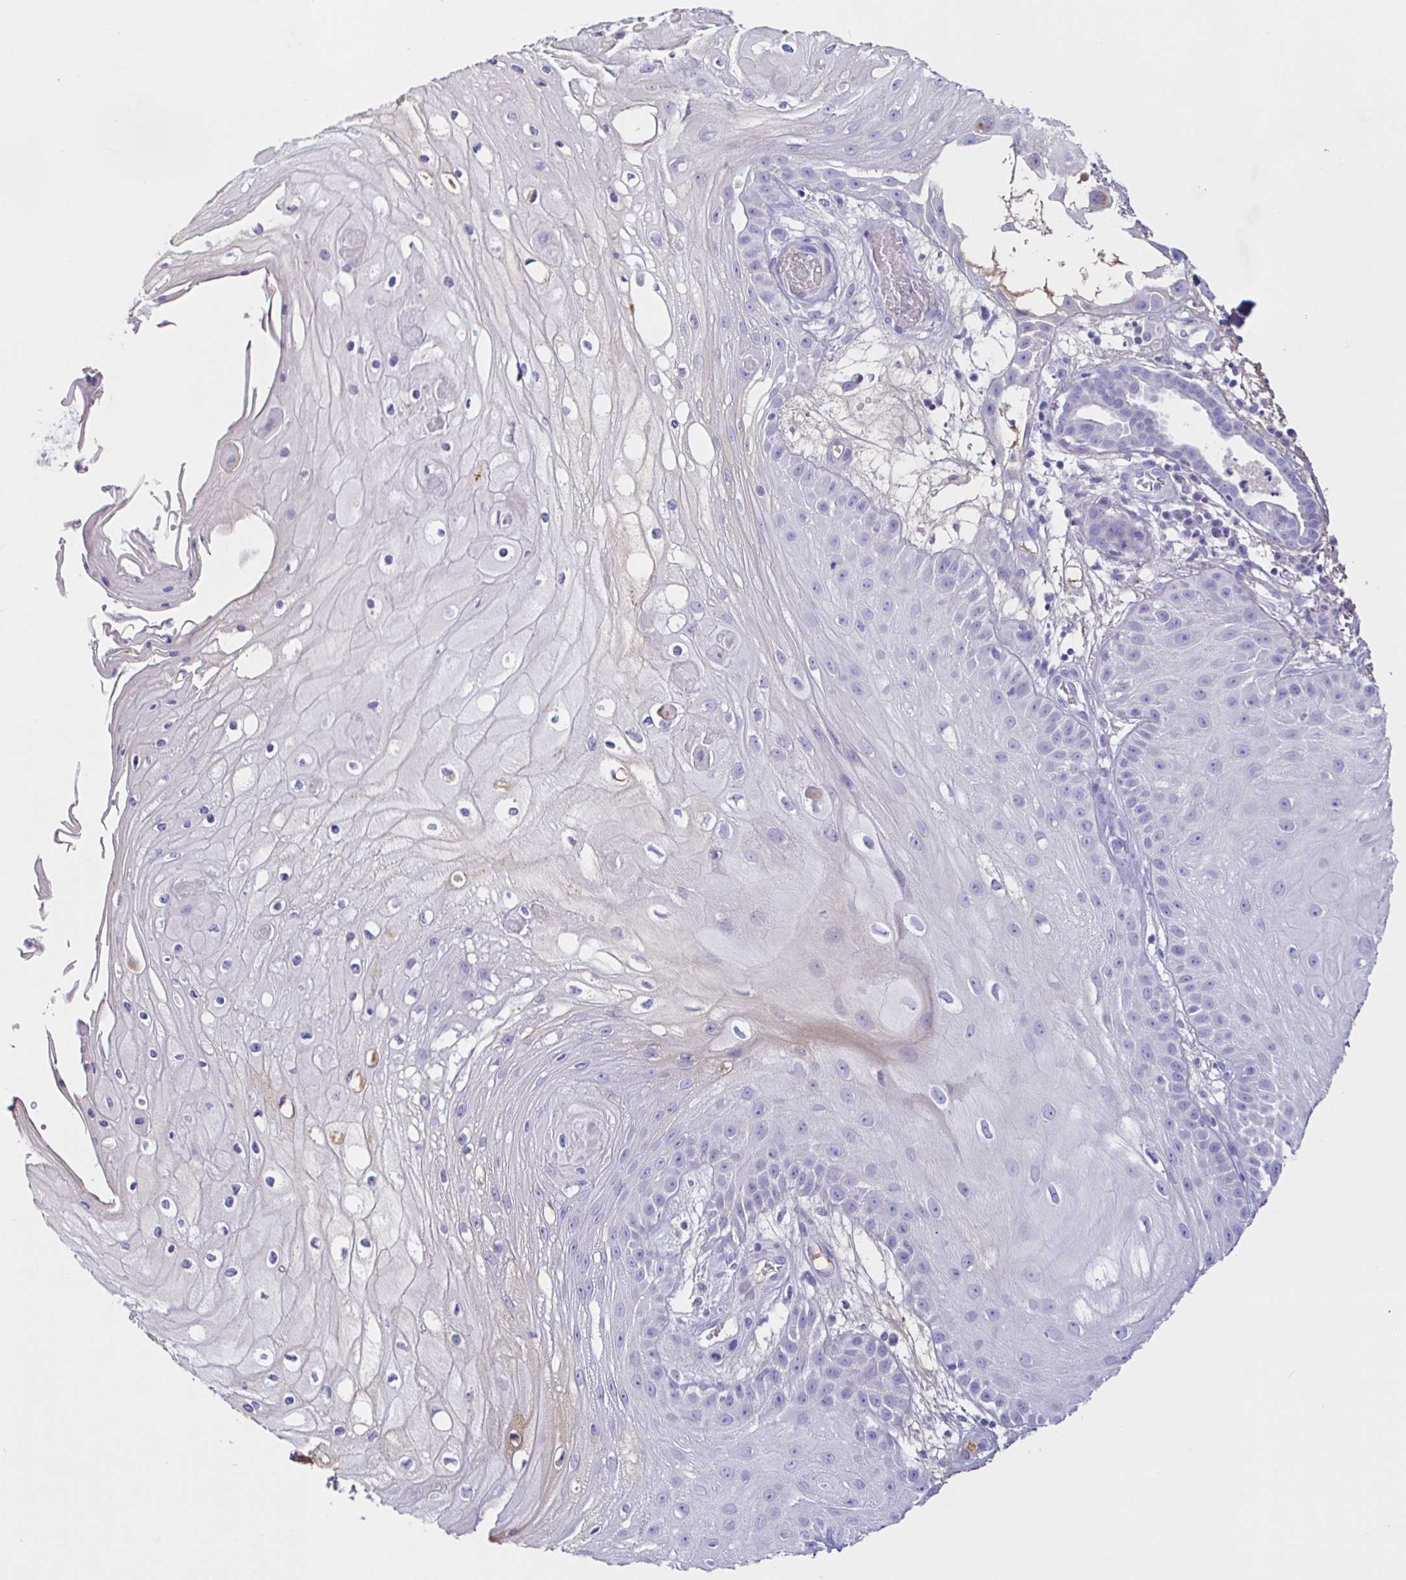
{"staining": {"intensity": "negative", "quantity": "none", "location": "none"}, "tissue": "skin cancer", "cell_type": "Tumor cells", "image_type": "cancer", "snomed": [{"axis": "morphology", "description": "Squamous cell carcinoma, NOS"}, {"axis": "topography", "description": "Skin"}], "caption": "Tumor cells show no significant protein staining in skin cancer.", "gene": "SAA4", "patient": {"sex": "male", "age": 70}}